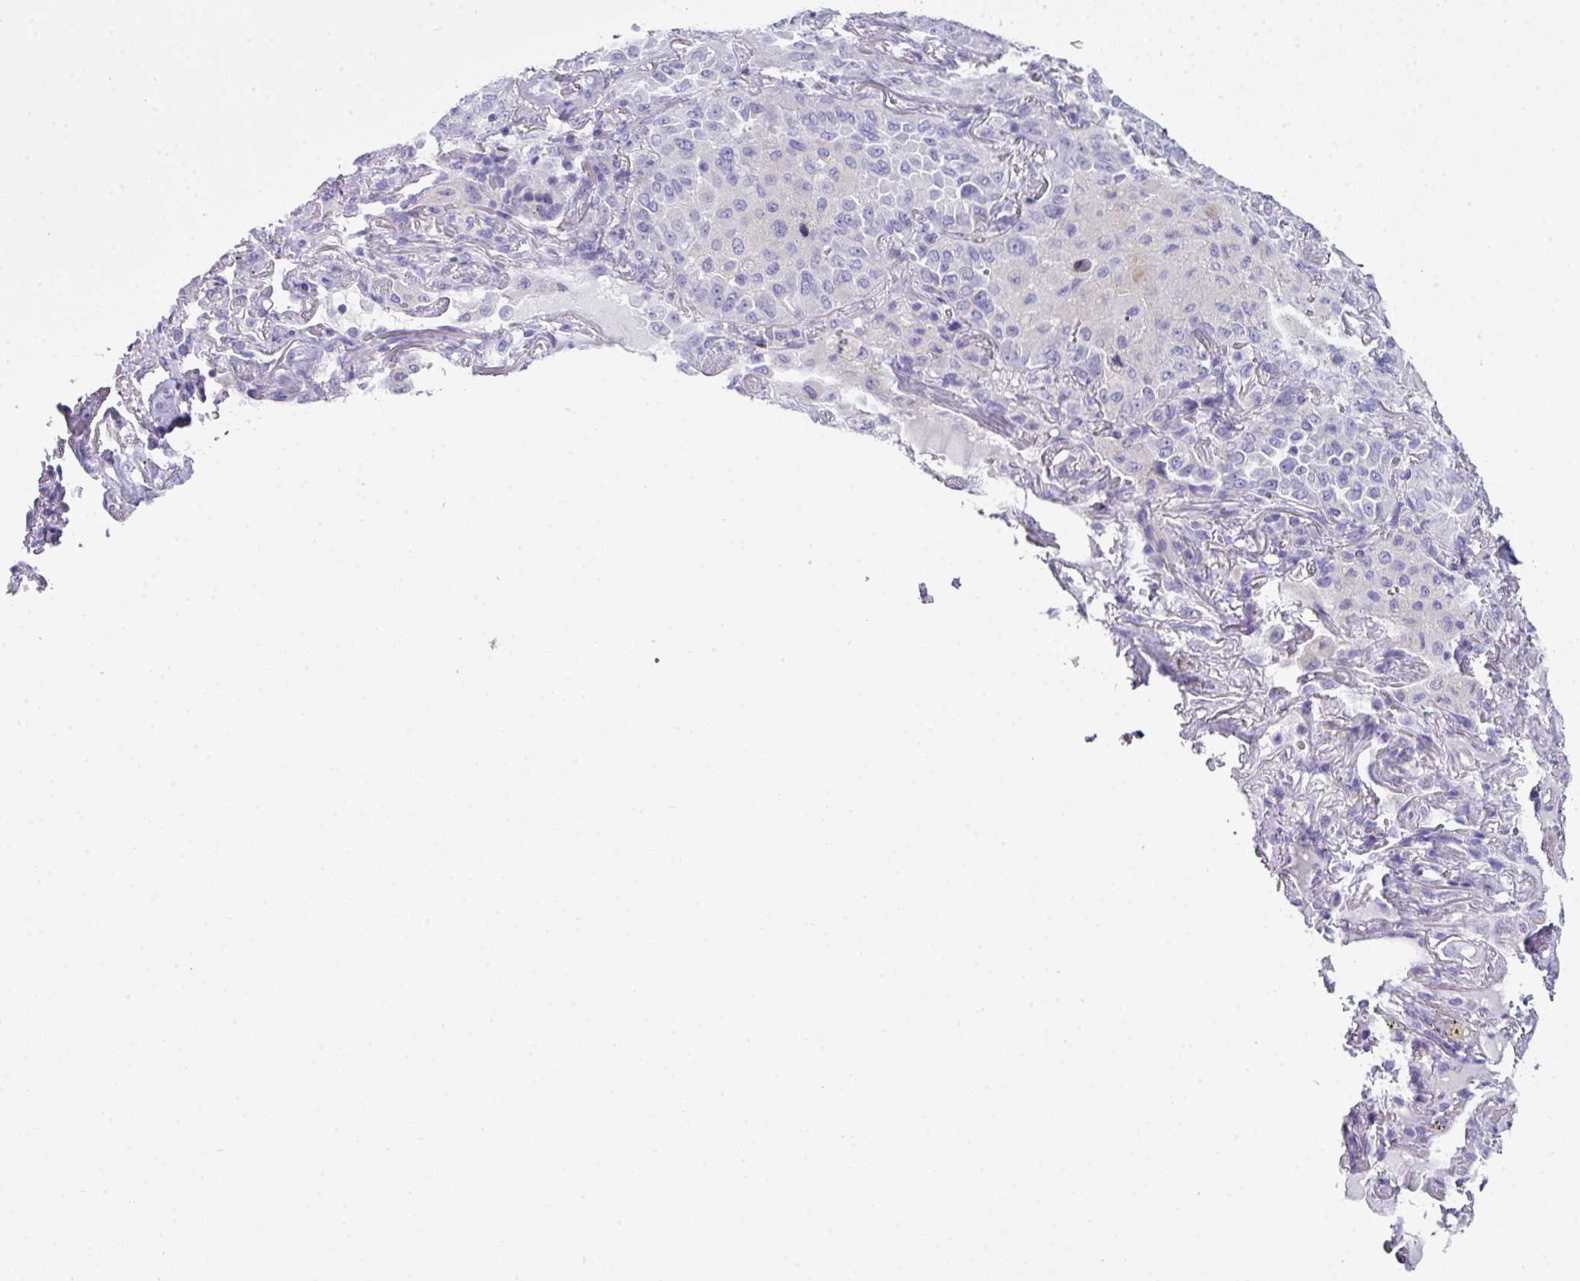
{"staining": {"intensity": "negative", "quantity": "none", "location": "none"}, "tissue": "lung cancer", "cell_type": "Tumor cells", "image_type": "cancer", "snomed": [{"axis": "morphology", "description": "Adenocarcinoma, NOS"}, {"axis": "topography", "description": "Lung"}], "caption": "Lung adenocarcinoma stained for a protein using IHC shows no staining tumor cells.", "gene": "ABCC5", "patient": {"sex": "female", "age": 69}}